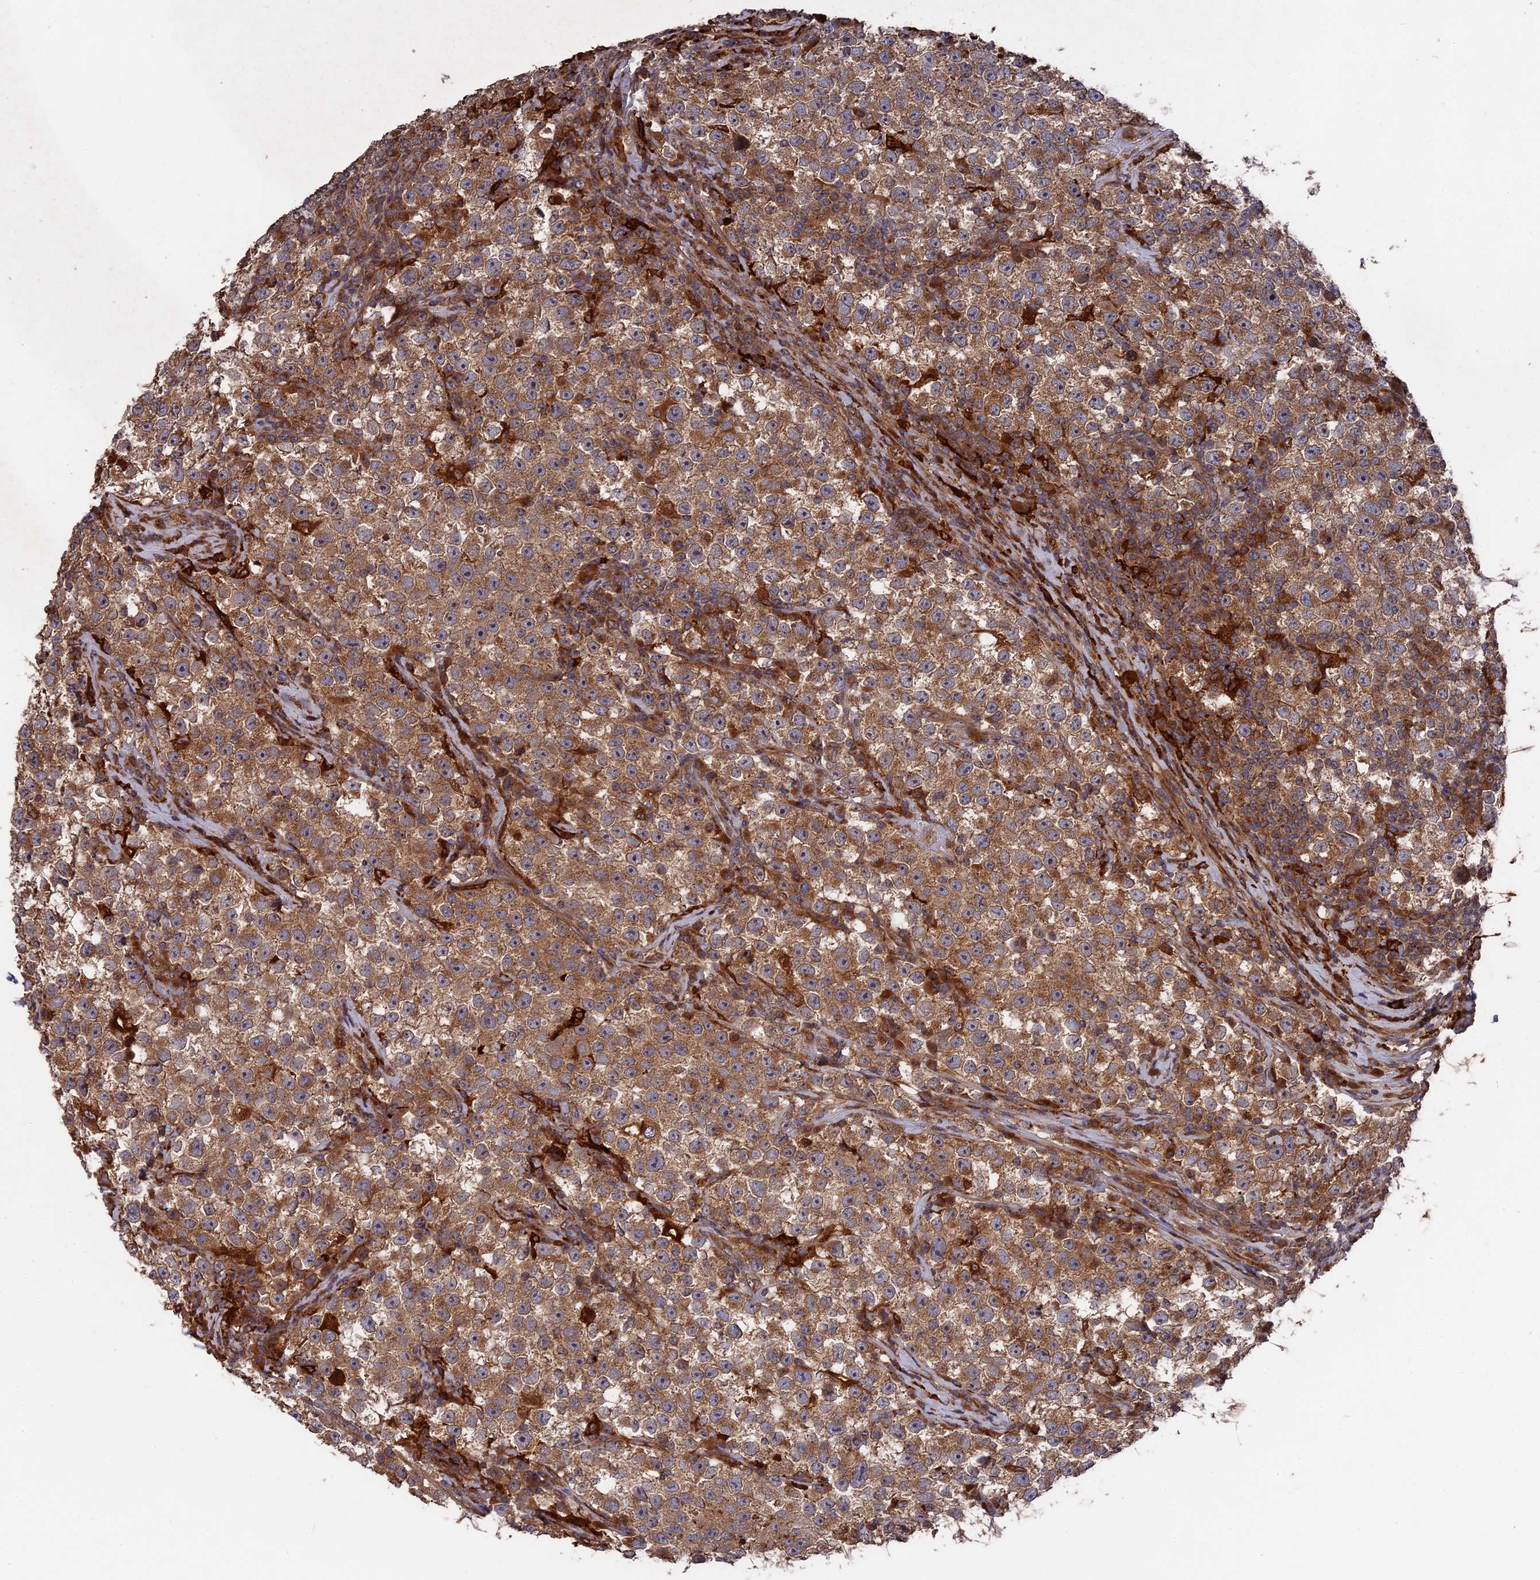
{"staining": {"intensity": "moderate", "quantity": ">75%", "location": "cytoplasmic/membranous"}, "tissue": "testis cancer", "cell_type": "Tumor cells", "image_type": "cancer", "snomed": [{"axis": "morphology", "description": "Seminoma, NOS"}, {"axis": "topography", "description": "Testis"}], "caption": "Approximately >75% of tumor cells in testis cancer (seminoma) show moderate cytoplasmic/membranous protein staining as visualized by brown immunohistochemical staining.", "gene": "DEF8", "patient": {"sex": "male", "age": 22}}